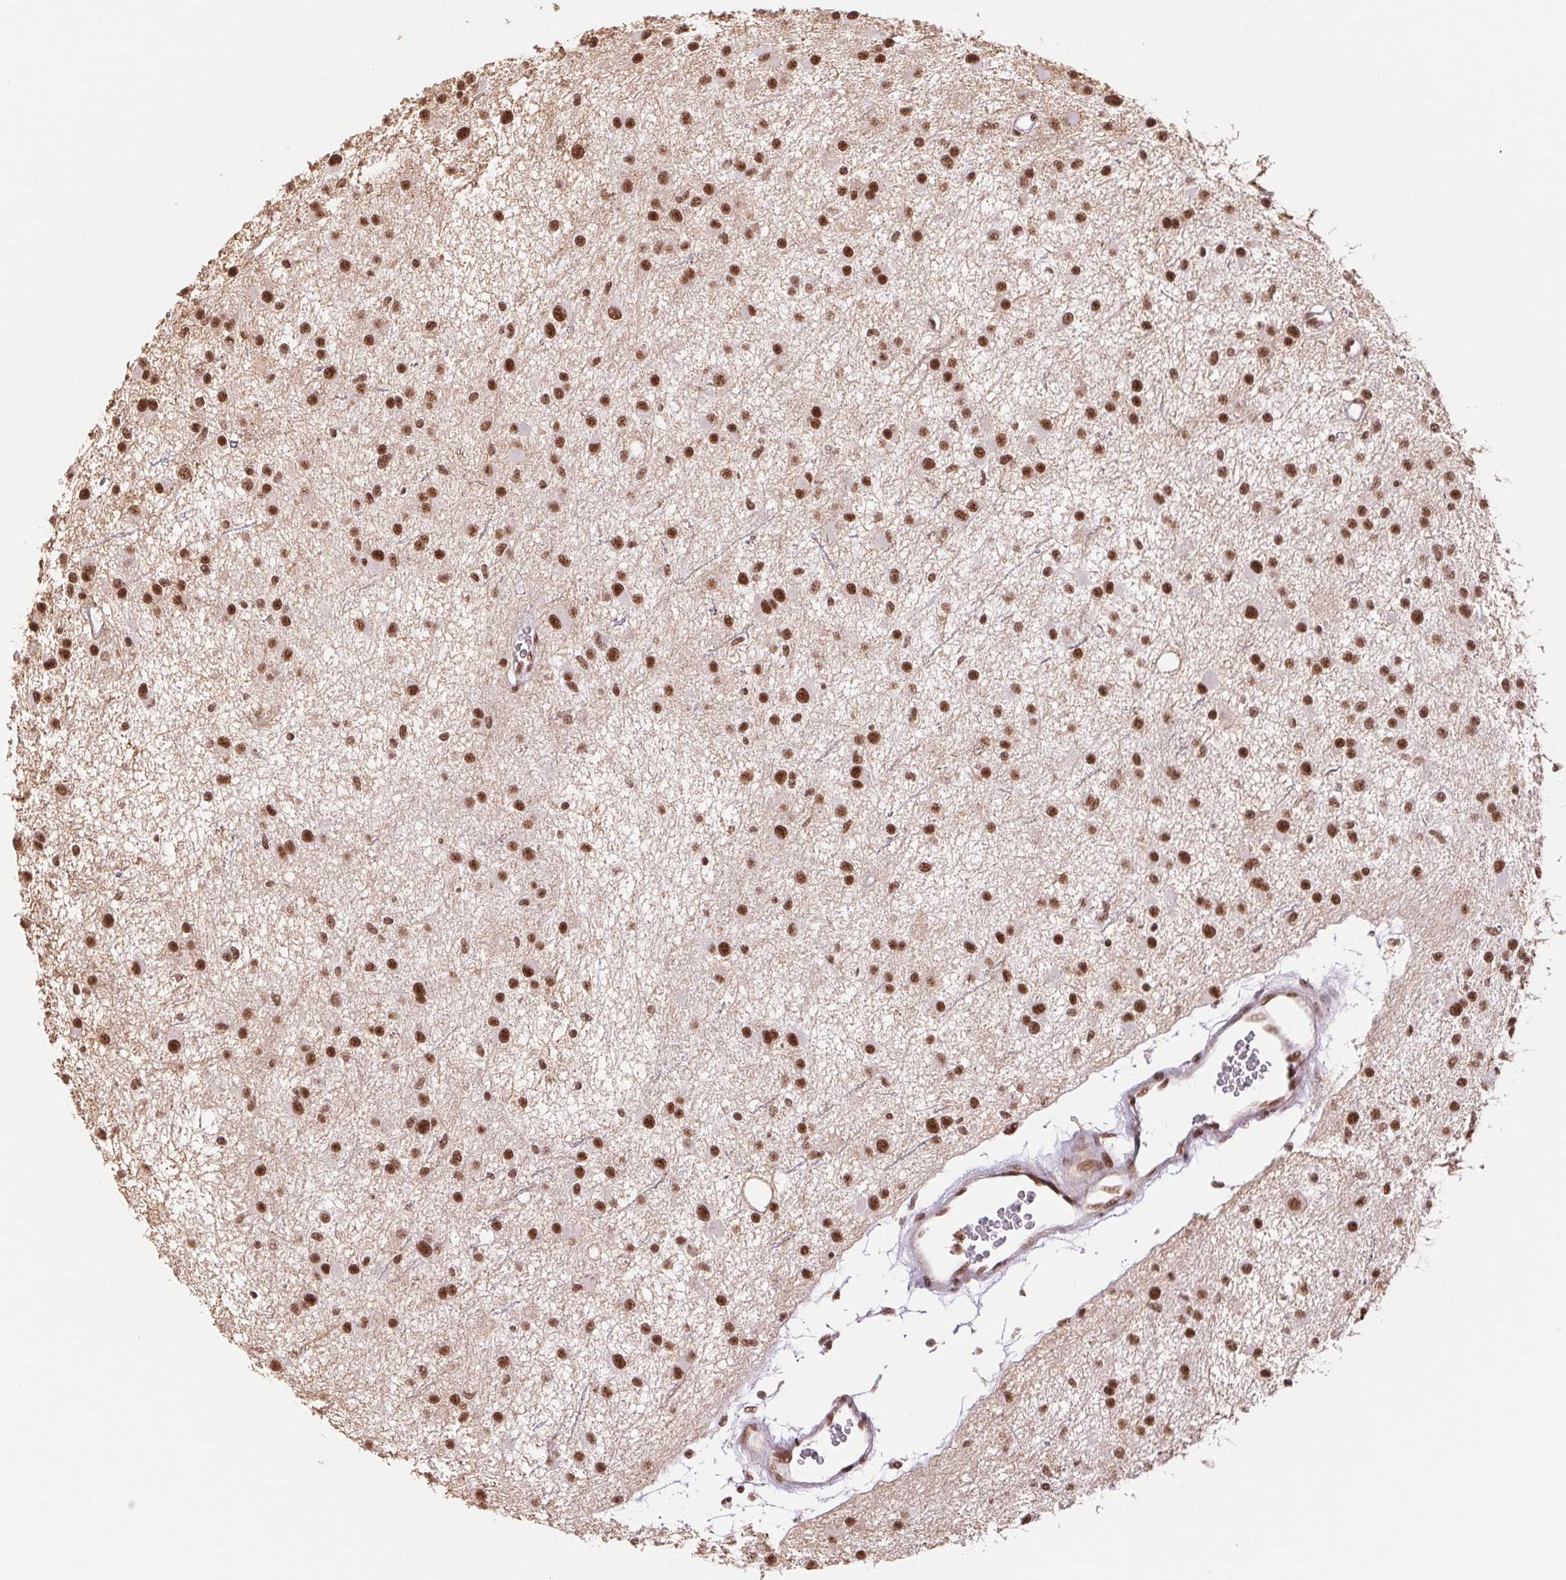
{"staining": {"intensity": "strong", "quantity": ">75%", "location": "nuclear"}, "tissue": "glioma", "cell_type": "Tumor cells", "image_type": "cancer", "snomed": [{"axis": "morphology", "description": "Glioma, malignant, Low grade"}, {"axis": "topography", "description": "Brain"}], "caption": "Human malignant low-grade glioma stained with a brown dye exhibits strong nuclear positive positivity in approximately >75% of tumor cells.", "gene": "SREK1", "patient": {"sex": "male", "age": 43}}